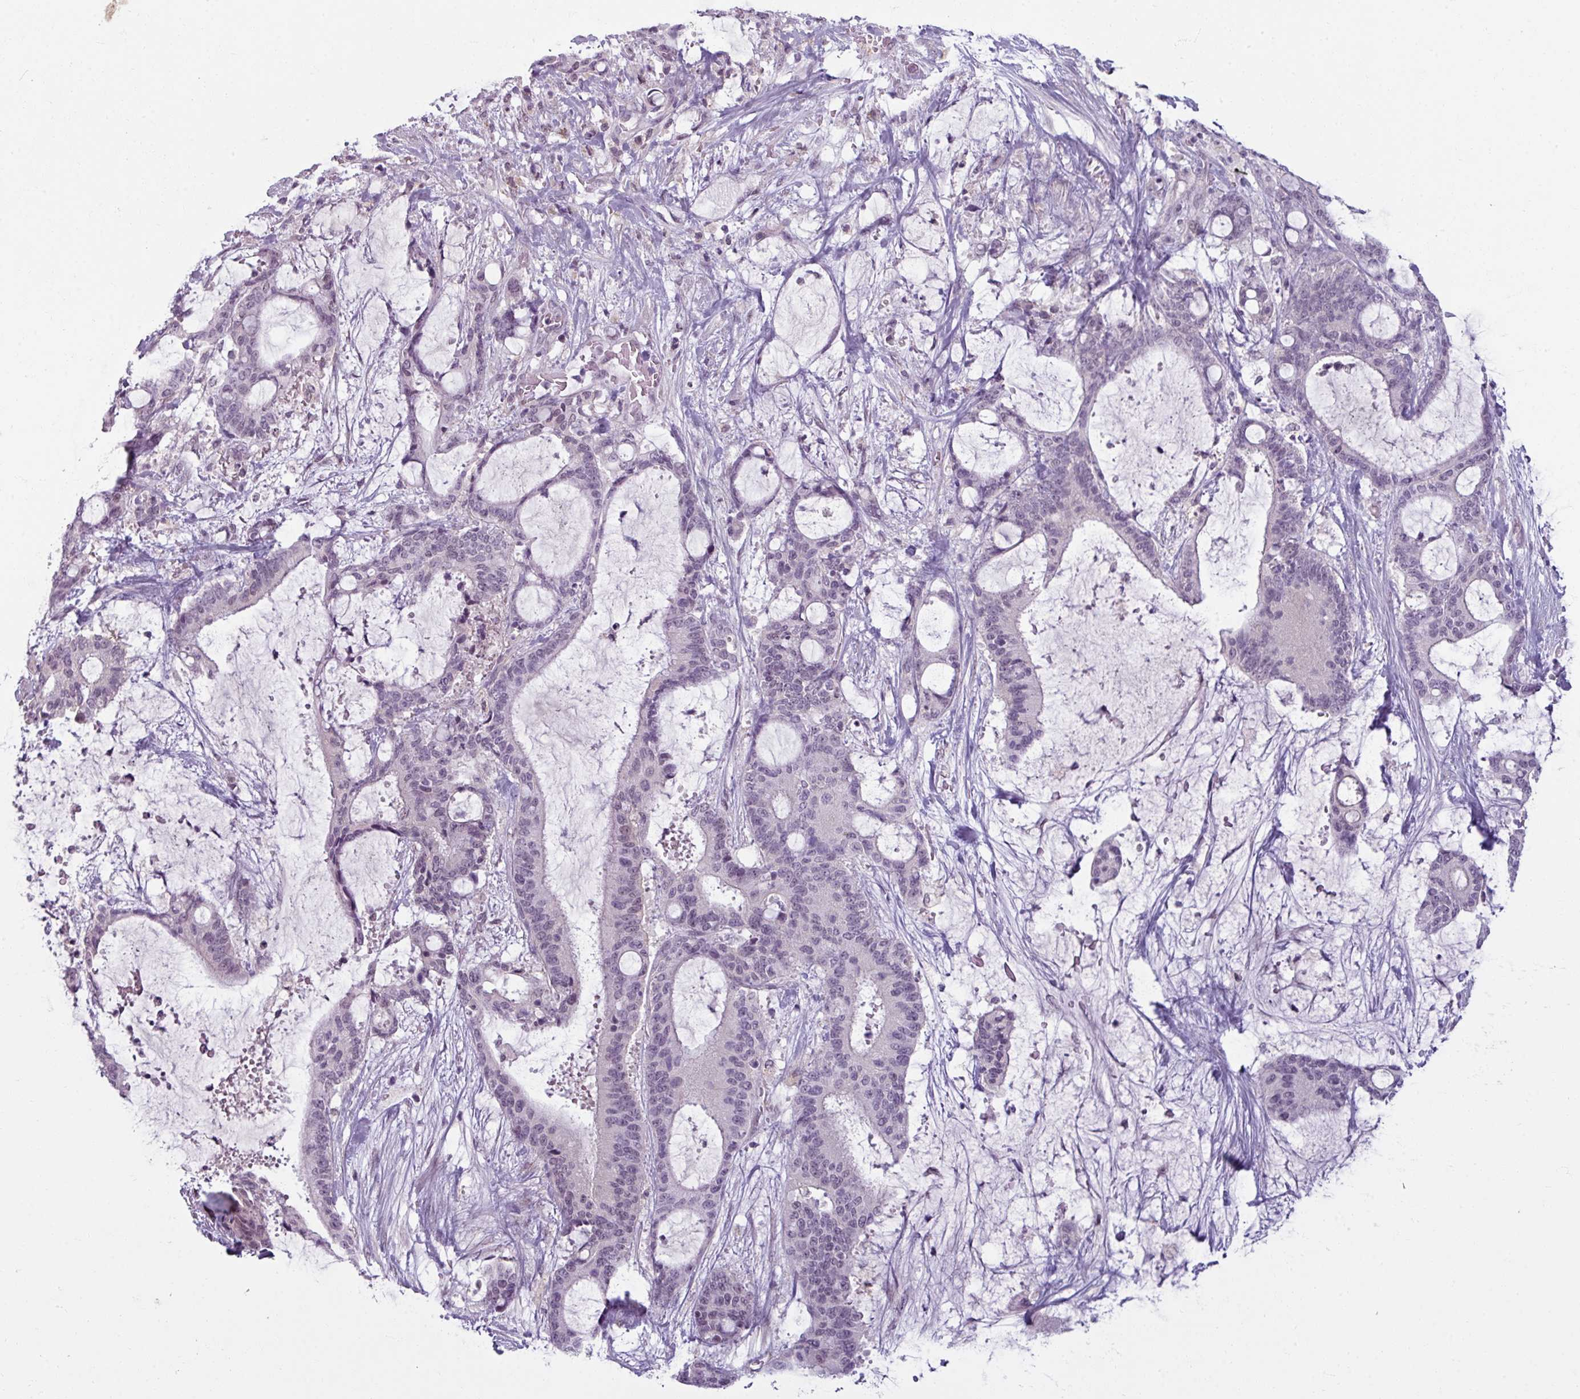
{"staining": {"intensity": "negative", "quantity": "none", "location": "none"}, "tissue": "liver cancer", "cell_type": "Tumor cells", "image_type": "cancer", "snomed": [{"axis": "morphology", "description": "Normal tissue, NOS"}, {"axis": "morphology", "description": "Cholangiocarcinoma"}, {"axis": "topography", "description": "Liver"}, {"axis": "topography", "description": "Peripheral nerve tissue"}], "caption": "This is an immunohistochemistry (IHC) photomicrograph of cholangiocarcinoma (liver). There is no staining in tumor cells.", "gene": "UVSSA", "patient": {"sex": "female", "age": 73}}